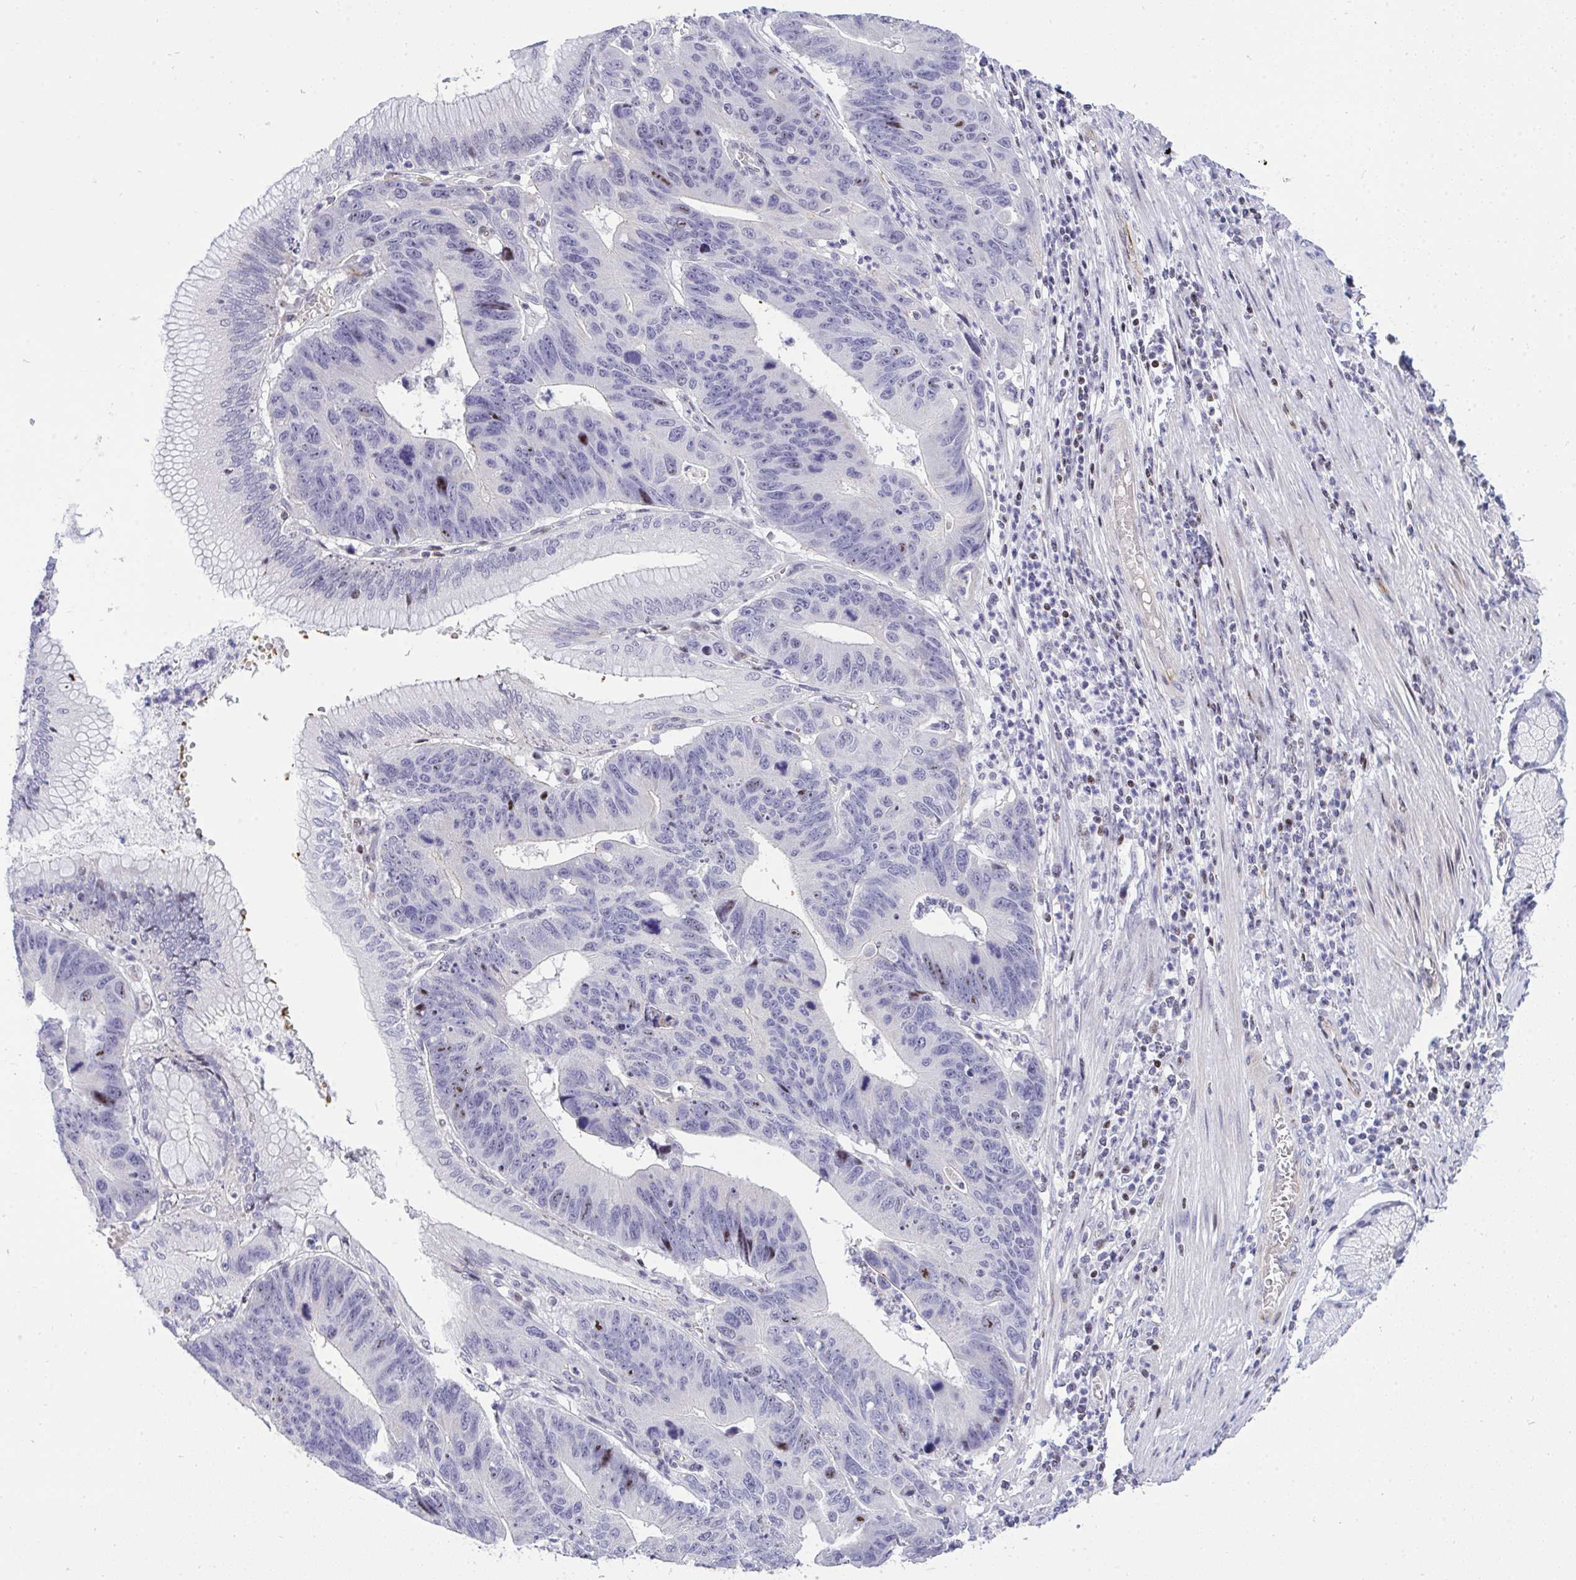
{"staining": {"intensity": "weak", "quantity": "<25%", "location": "nuclear"}, "tissue": "stomach cancer", "cell_type": "Tumor cells", "image_type": "cancer", "snomed": [{"axis": "morphology", "description": "Adenocarcinoma, NOS"}, {"axis": "topography", "description": "Stomach"}], "caption": "This is an immunohistochemistry (IHC) micrograph of adenocarcinoma (stomach). There is no expression in tumor cells.", "gene": "PLPPR3", "patient": {"sex": "male", "age": 59}}